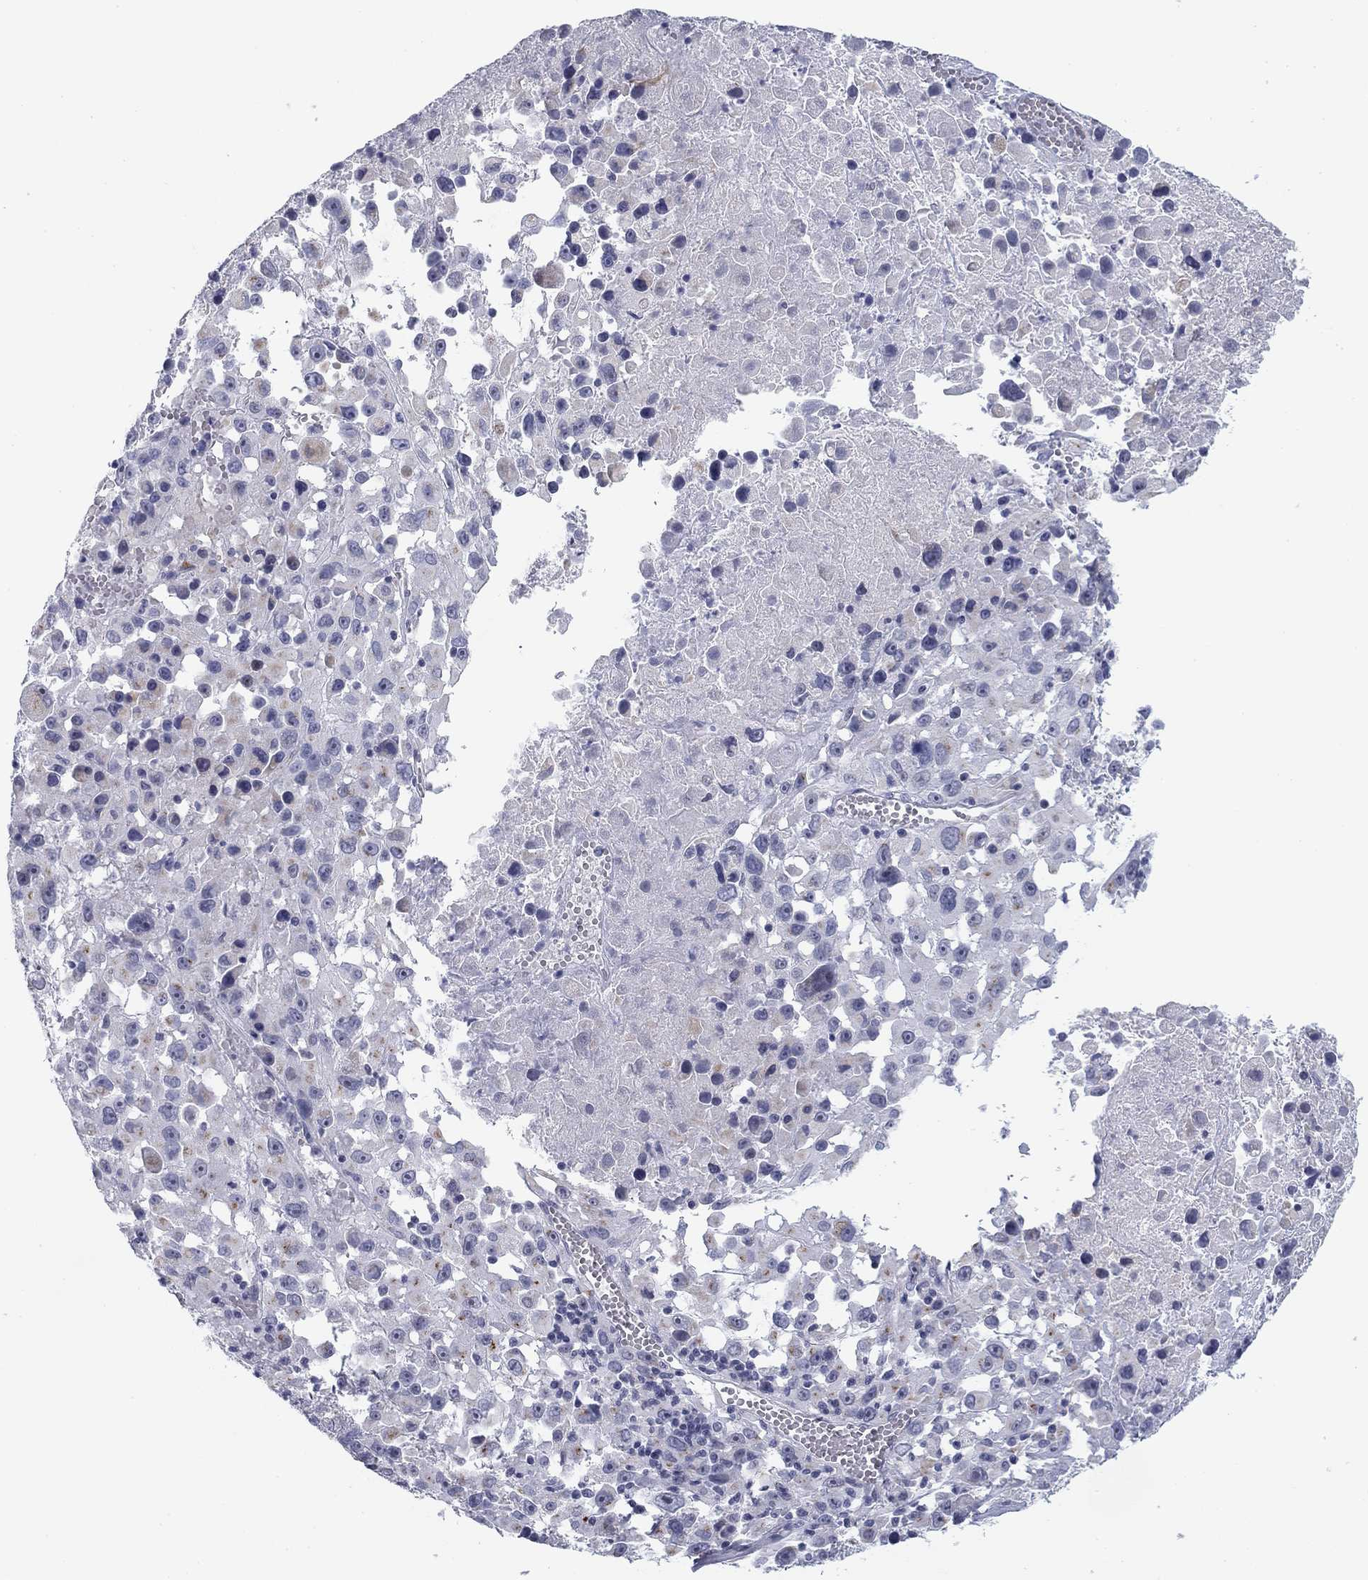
{"staining": {"intensity": "negative", "quantity": "none", "location": "none"}, "tissue": "melanoma", "cell_type": "Tumor cells", "image_type": "cancer", "snomed": [{"axis": "morphology", "description": "Malignant melanoma, Metastatic site"}, {"axis": "topography", "description": "Lymph node"}], "caption": "Malignant melanoma (metastatic site) stained for a protein using IHC displays no positivity tumor cells.", "gene": "PRPH", "patient": {"sex": "male", "age": 50}}